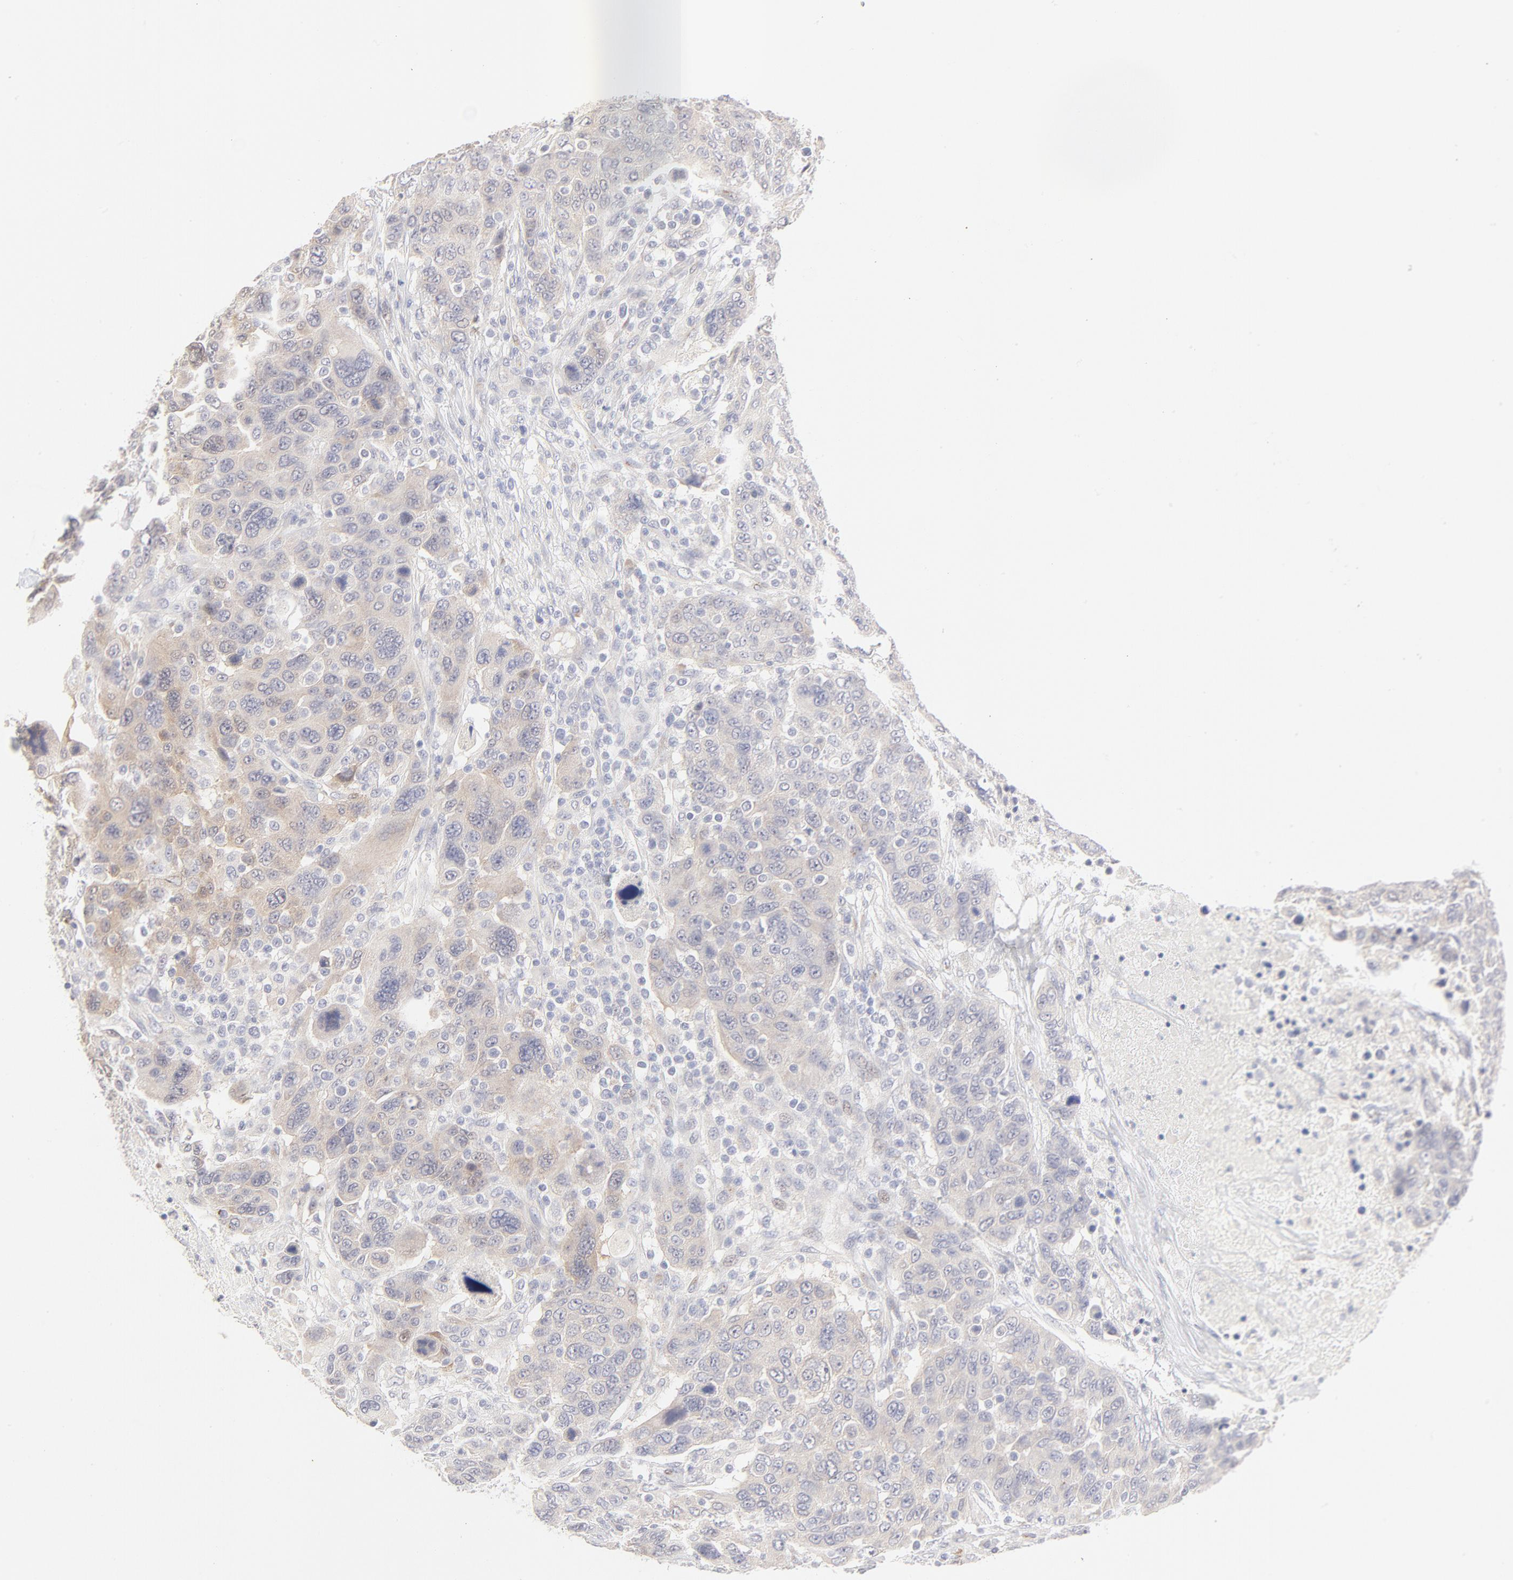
{"staining": {"intensity": "moderate", "quantity": "25%-75%", "location": "cytoplasmic/membranous"}, "tissue": "breast cancer", "cell_type": "Tumor cells", "image_type": "cancer", "snomed": [{"axis": "morphology", "description": "Duct carcinoma"}, {"axis": "topography", "description": "Breast"}], "caption": "Protein expression analysis of breast intraductal carcinoma exhibits moderate cytoplasmic/membranous staining in approximately 25%-75% of tumor cells.", "gene": "NKX2-2", "patient": {"sex": "female", "age": 37}}